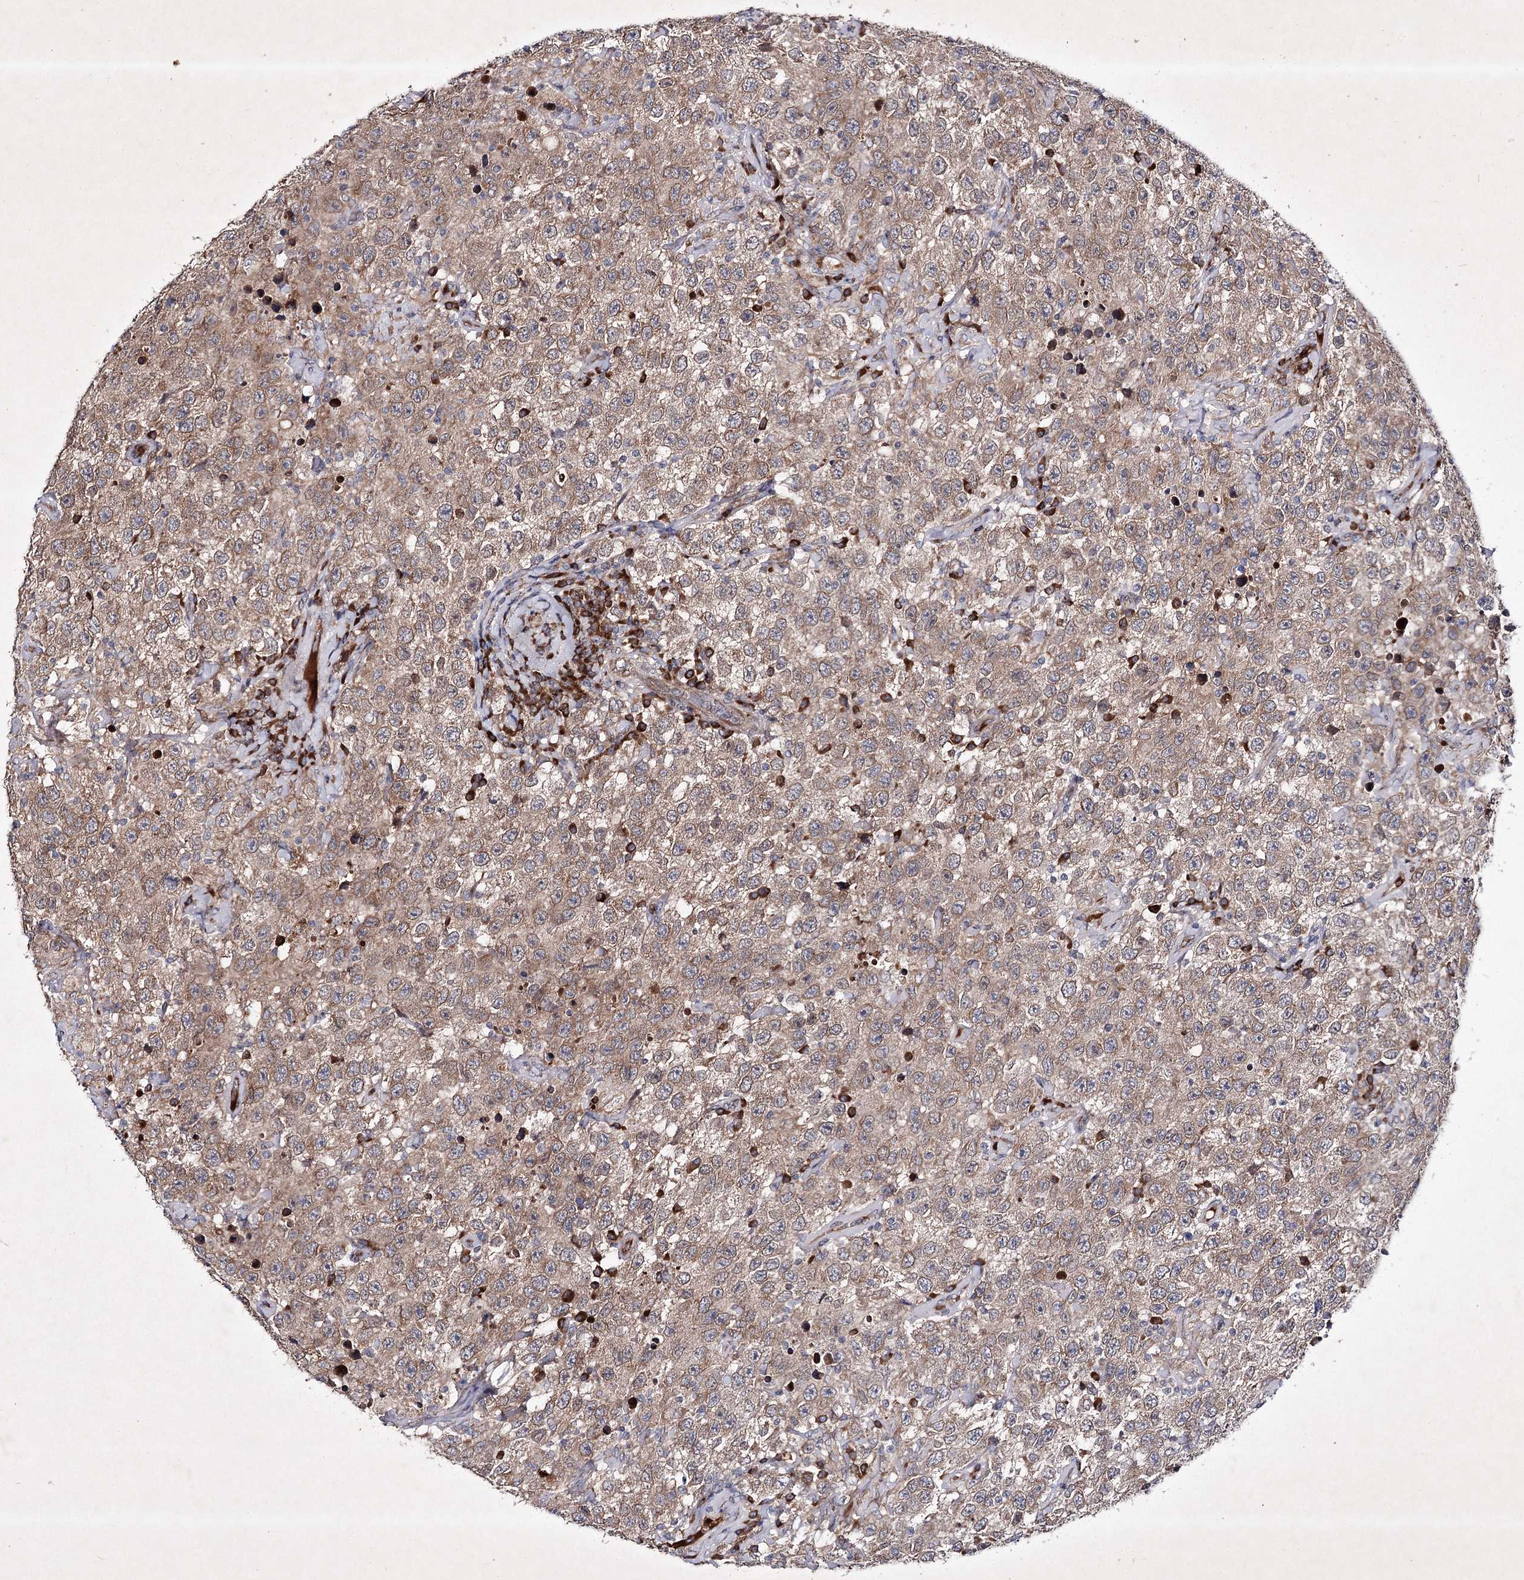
{"staining": {"intensity": "moderate", "quantity": ">75%", "location": "cytoplasmic/membranous"}, "tissue": "testis cancer", "cell_type": "Tumor cells", "image_type": "cancer", "snomed": [{"axis": "morphology", "description": "Seminoma, NOS"}, {"axis": "topography", "description": "Testis"}], "caption": "Testis cancer (seminoma) stained with DAB immunohistochemistry reveals medium levels of moderate cytoplasmic/membranous staining in approximately >75% of tumor cells. (DAB IHC, brown staining for protein, blue staining for nuclei).", "gene": "ALG9", "patient": {"sex": "male", "age": 41}}